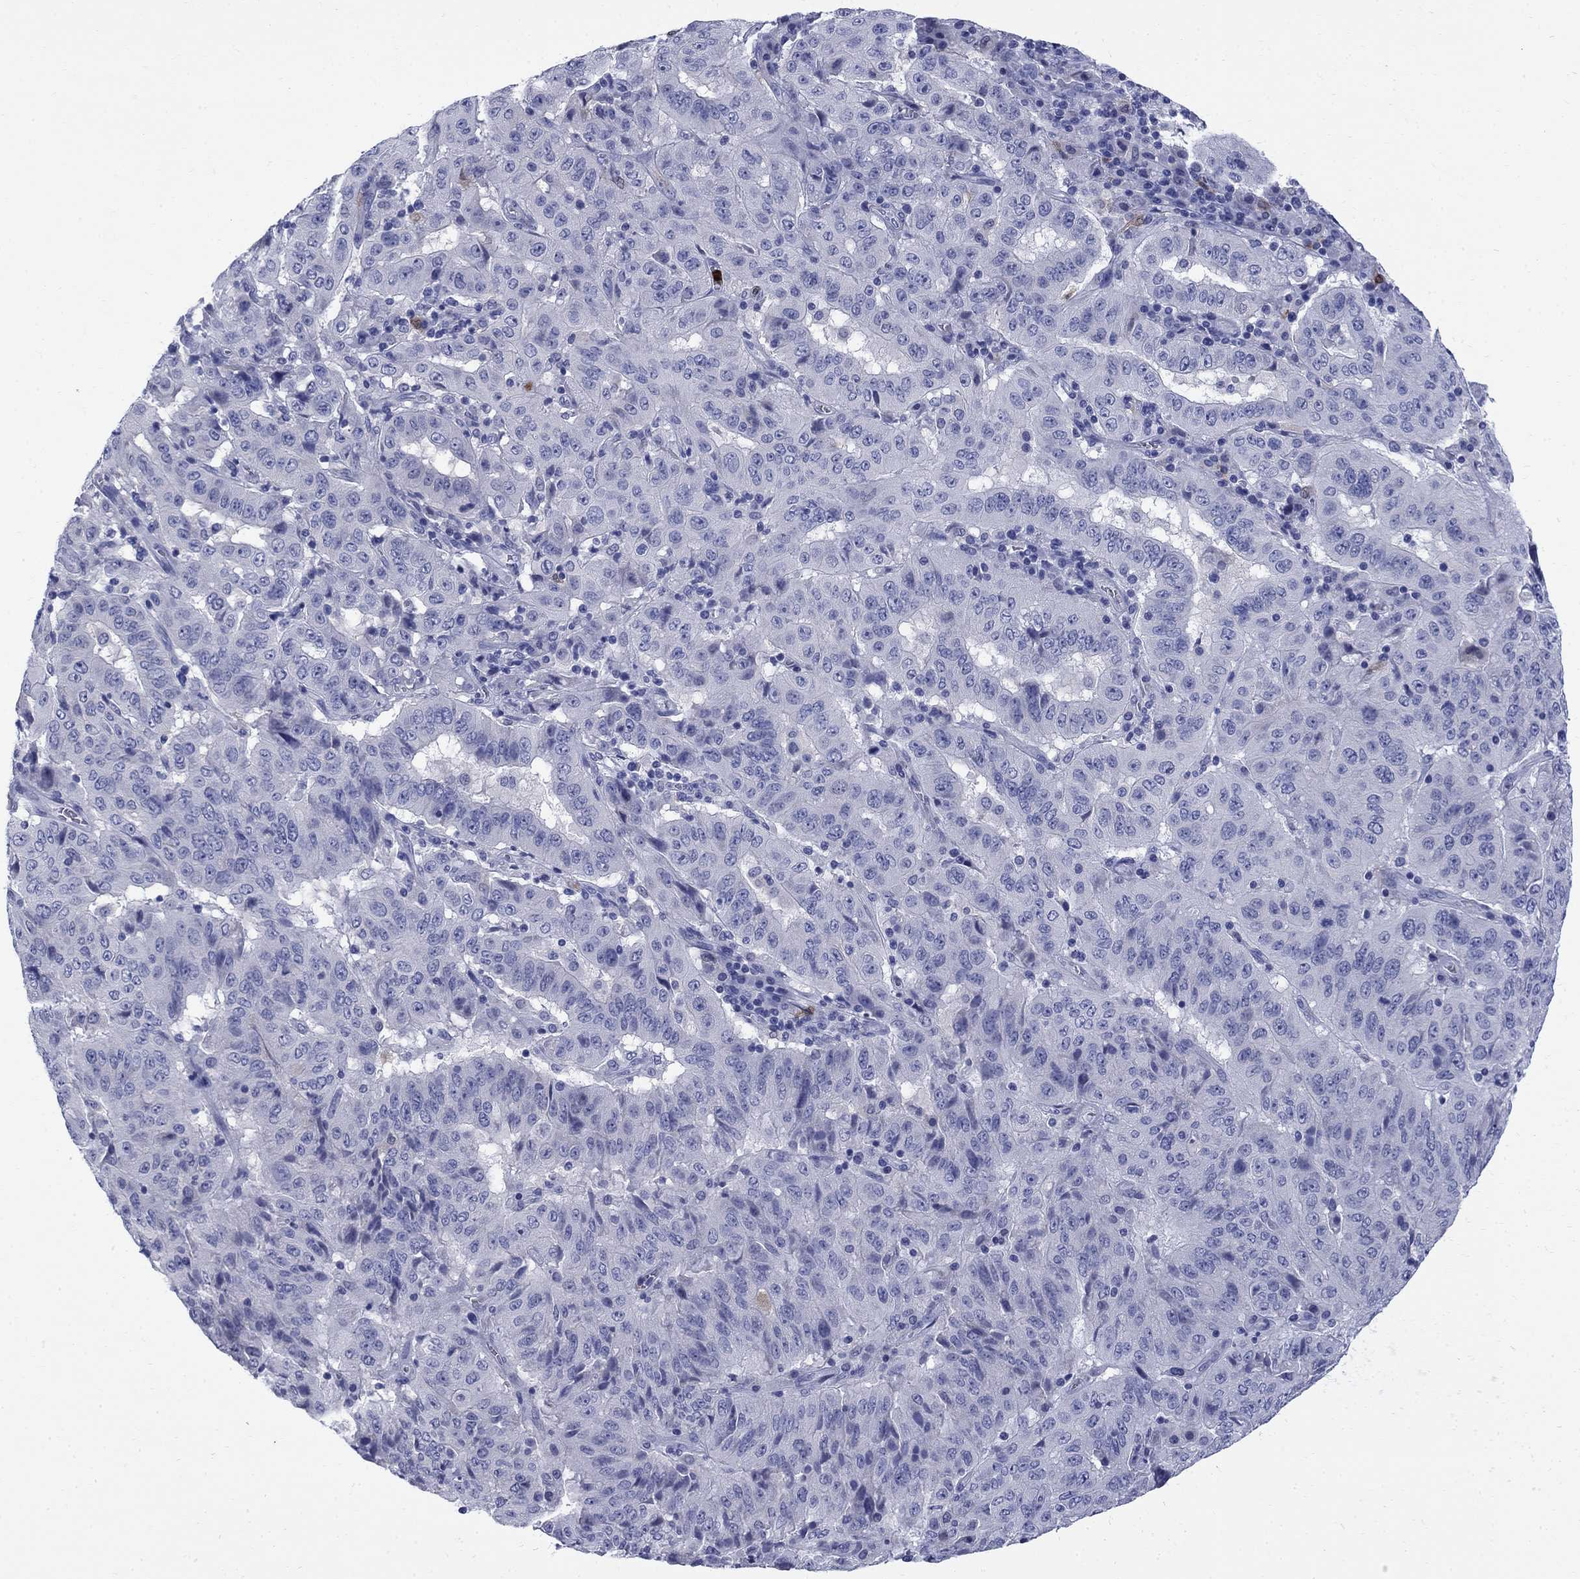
{"staining": {"intensity": "negative", "quantity": "none", "location": "none"}, "tissue": "pancreatic cancer", "cell_type": "Tumor cells", "image_type": "cancer", "snomed": [{"axis": "morphology", "description": "Adenocarcinoma, NOS"}, {"axis": "topography", "description": "Pancreas"}], "caption": "DAB immunohistochemical staining of pancreatic cancer shows no significant positivity in tumor cells. The staining is performed using DAB brown chromogen with nuclei counter-stained in using hematoxylin.", "gene": "SERPINB2", "patient": {"sex": "male", "age": 63}}